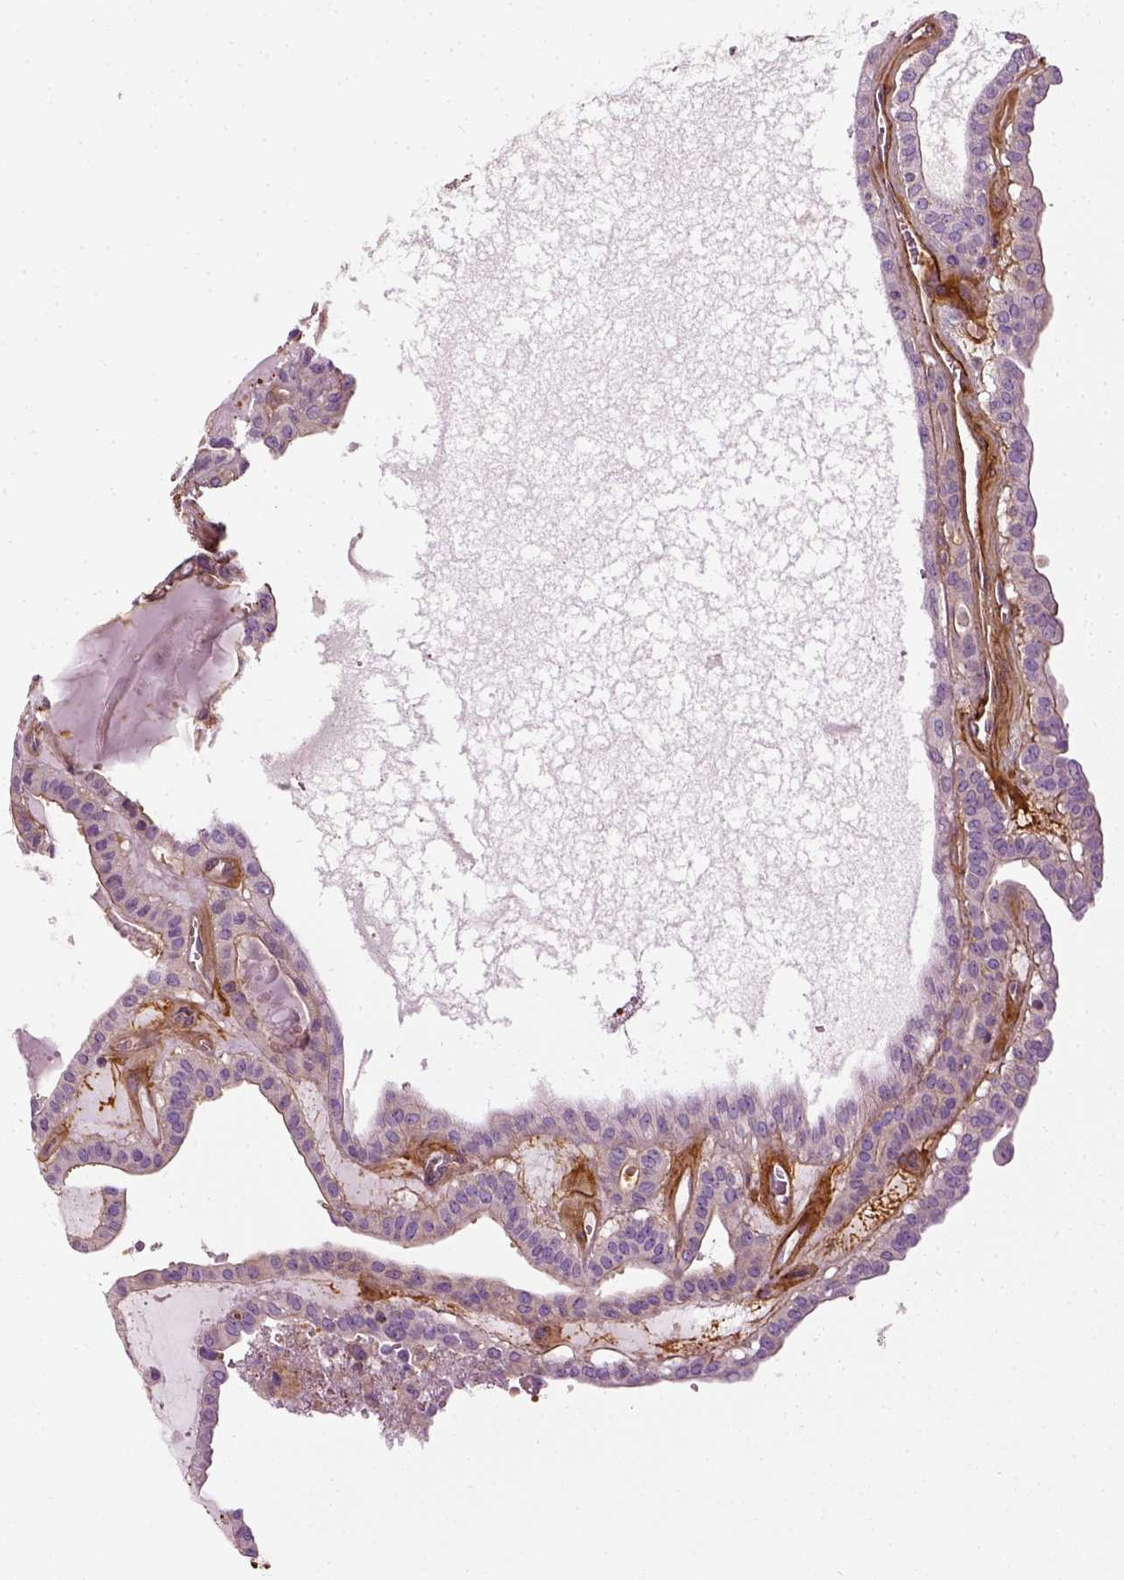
{"staining": {"intensity": "negative", "quantity": "none", "location": "none"}, "tissue": "thyroid cancer", "cell_type": "Tumor cells", "image_type": "cancer", "snomed": [{"axis": "morphology", "description": "Papillary adenocarcinoma, NOS"}, {"axis": "topography", "description": "Thyroid gland"}], "caption": "A photomicrograph of thyroid papillary adenocarcinoma stained for a protein demonstrates no brown staining in tumor cells.", "gene": "COL6A2", "patient": {"sex": "male", "age": 52}}